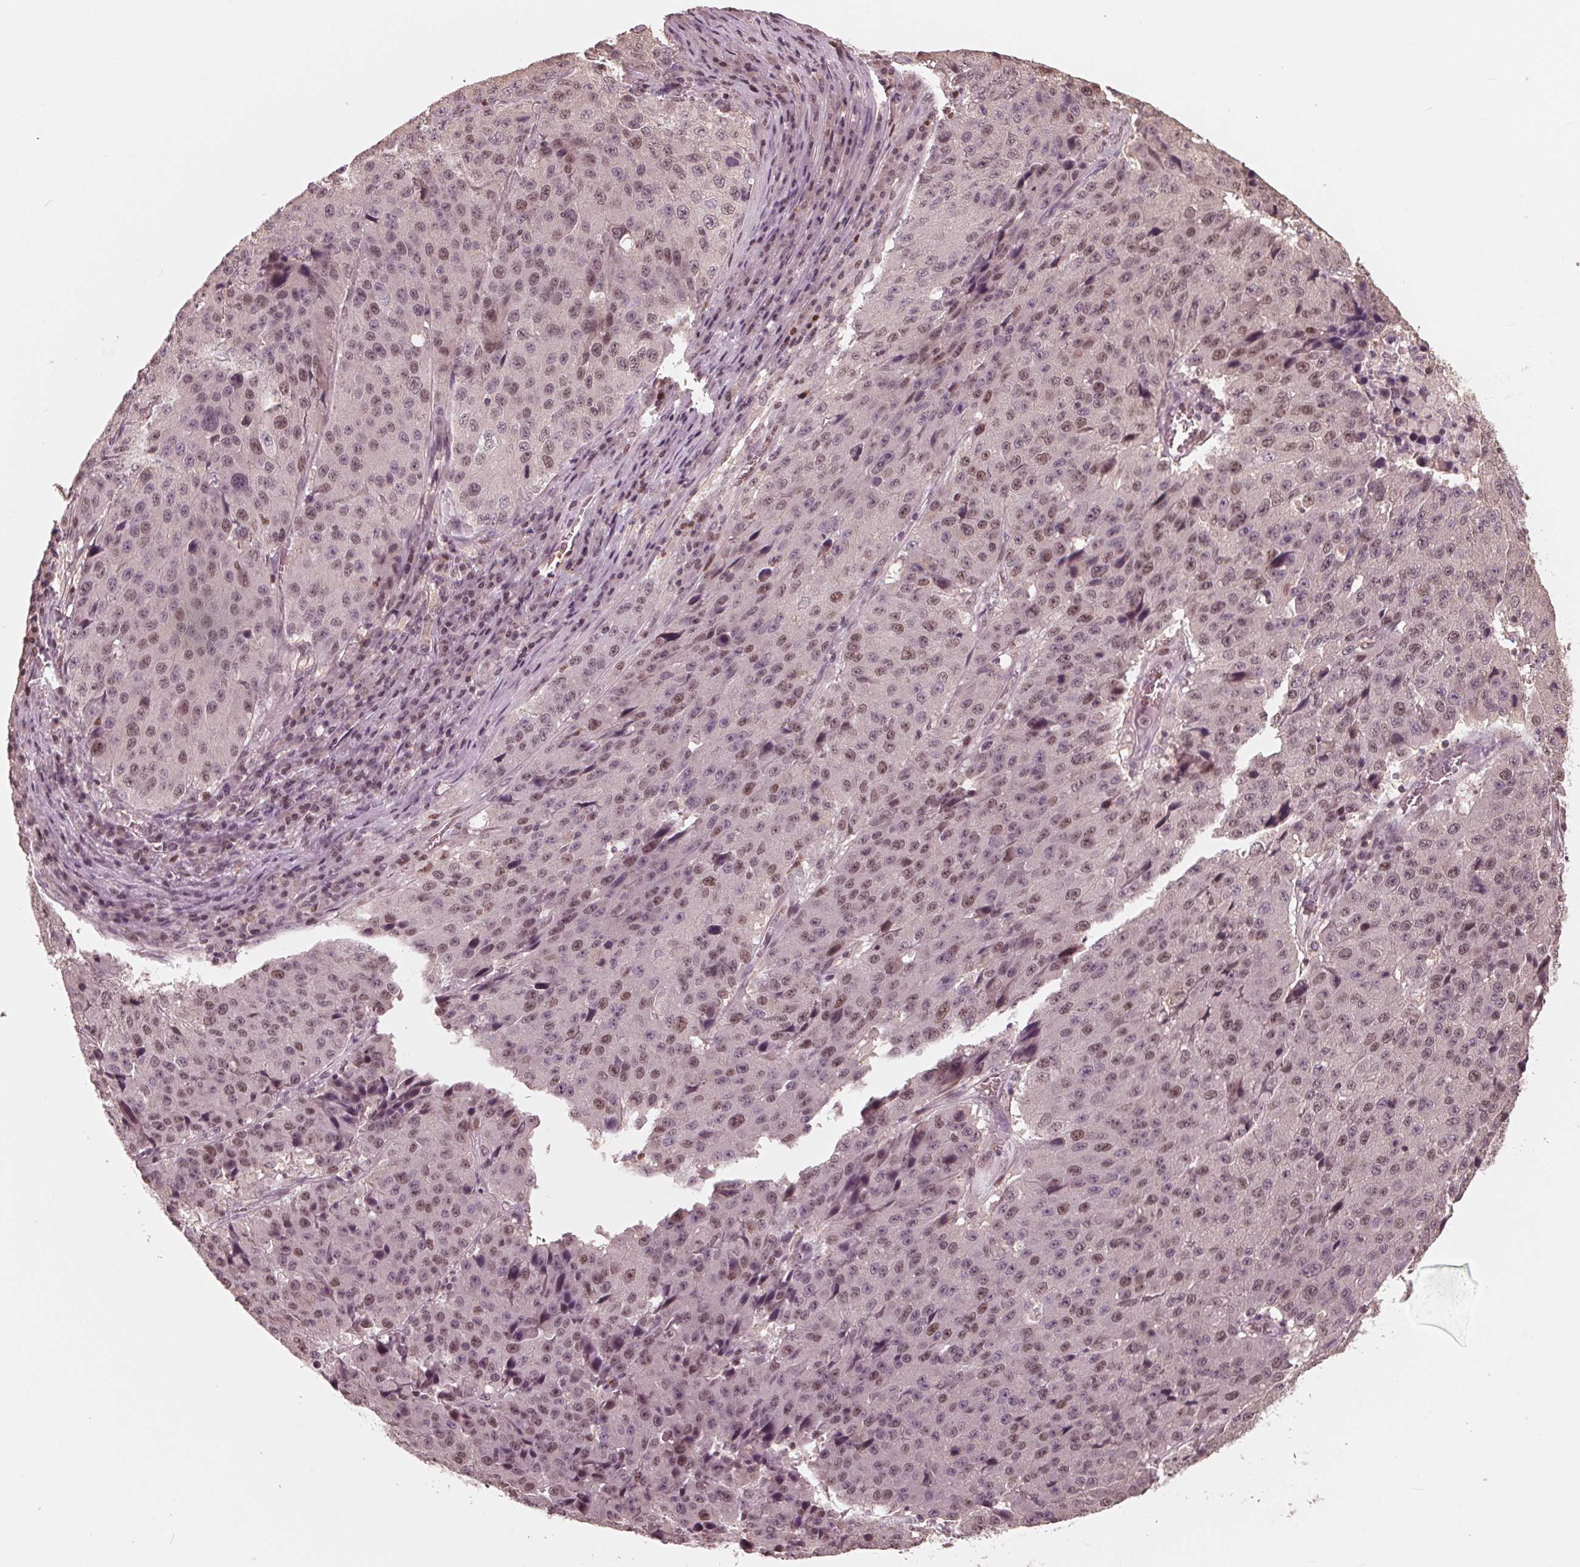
{"staining": {"intensity": "weak", "quantity": "<25%", "location": "nuclear"}, "tissue": "stomach cancer", "cell_type": "Tumor cells", "image_type": "cancer", "snomed": [{"axis": "morphology", "description": "Adenocarcinoma, NOS"}, {"axis": "topography", "description": "Stomach"}], "caption": "An immunohistochemistry histopathology image of stomach cancer is shown. There is no staining in tumor cells of stomach cancer. The staining is performed using DAB (3,3'-diaminobenzidine) brown chromogen with nuclei counter-stained in using hematoxylin.", "gene": "HIRIP3", "patient": {"sex": "male", "age": 71}}